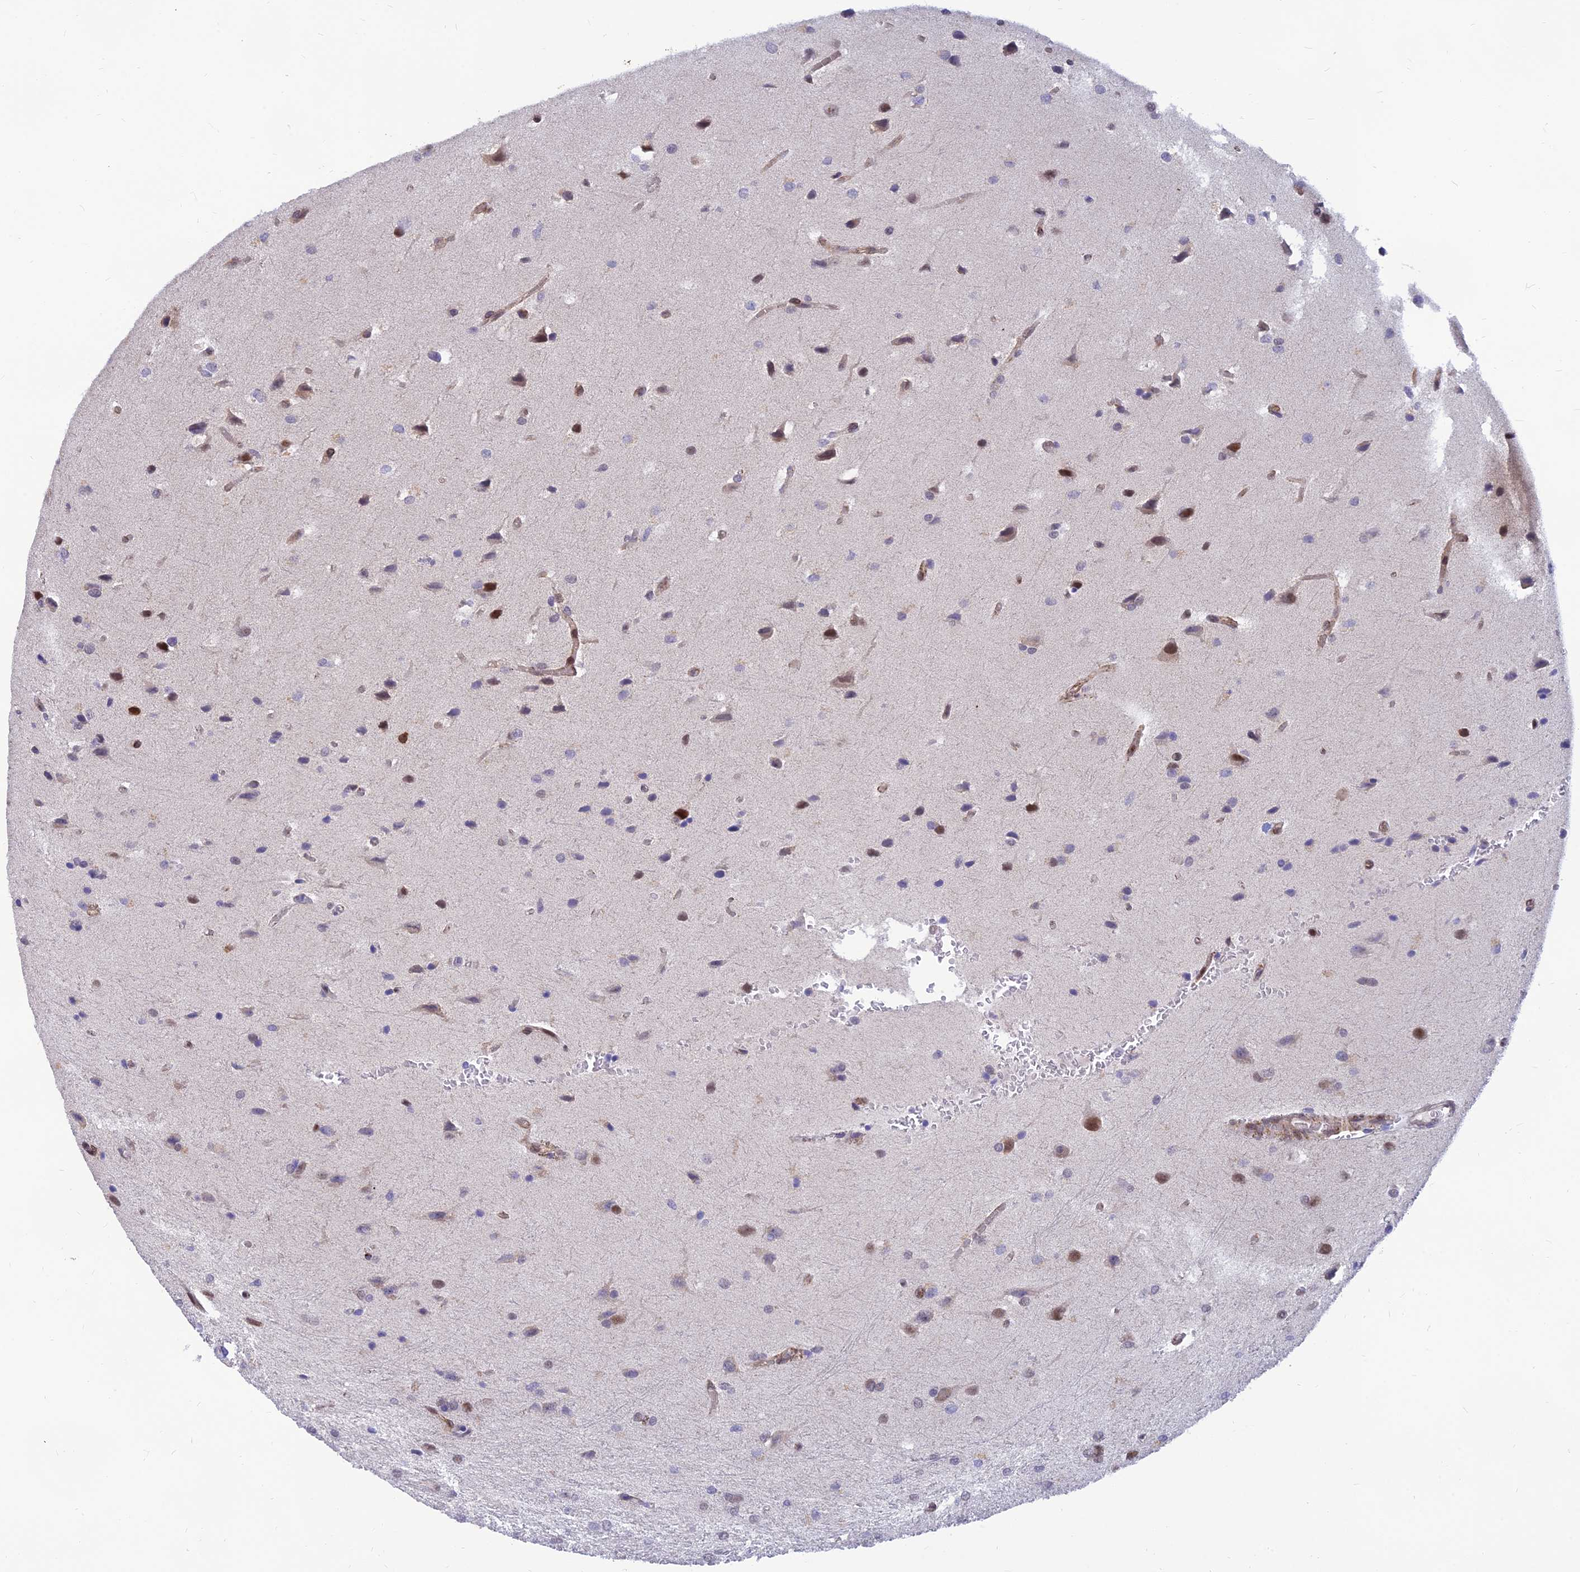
{"staining": {"intensity": "moderate", "quantity": "<25%", "location": "nuclear"}, "tissue": "glioma", "cell_type": "Tumor cells", "image_type": "cancer", "snomed": [{"axis": "morphology", "description": "Glioma, malignant, High grade"}, {"axis": "topography", "description": "Brain"}], "caption": "Immunohistochemical staining of glioma displays moderate nuclear protein expression in about <25% of tumor cells. Immunohistochemistry (ihc) stains the protein of interest in brown and the nuclei are stained blue.", "gene": "CLK4", "patient": {"sex": "female", "age": 50}}